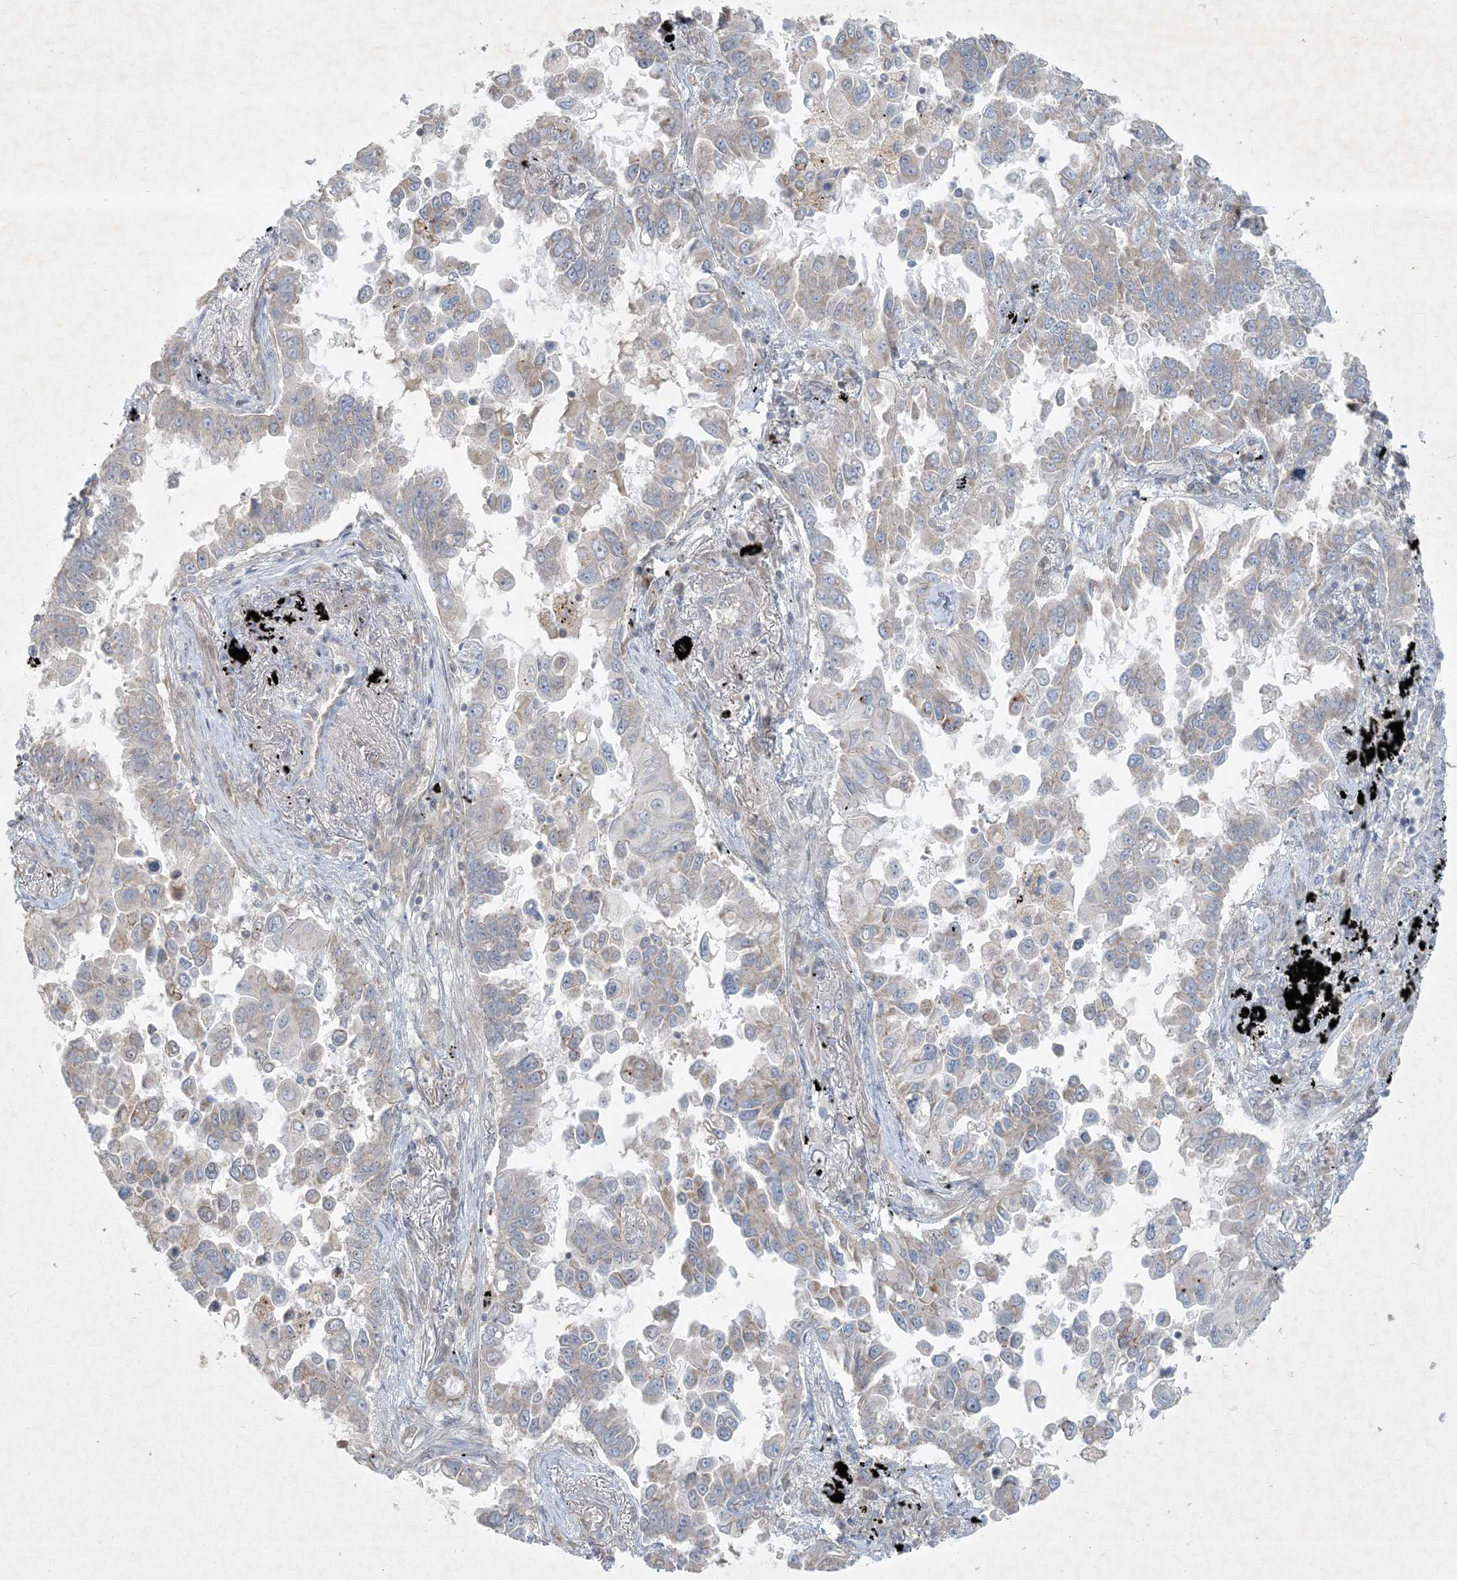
{"staining": {"intensity": "moderate", "quantity": "<25%", "location": "cytoplasmic/membranous"}, "tissue": "lung cancer", "cell_type": "Tumor cells", "image_type": "cancer", "snomed": [{"axis": "morphology", "description": "Adenocarcinoma, NOS"}, {"axis": "topography", "description": "Lung"}], "caption": "Approximately <25% of tumor cells in lung cancer (adenocarcinoma) show moderate cytoplasmic/membranous protein staining as visualized by brown immunohistochemical staining.", "gene": "BCORL1", "patient": {"sex": "female", "age": 67}}